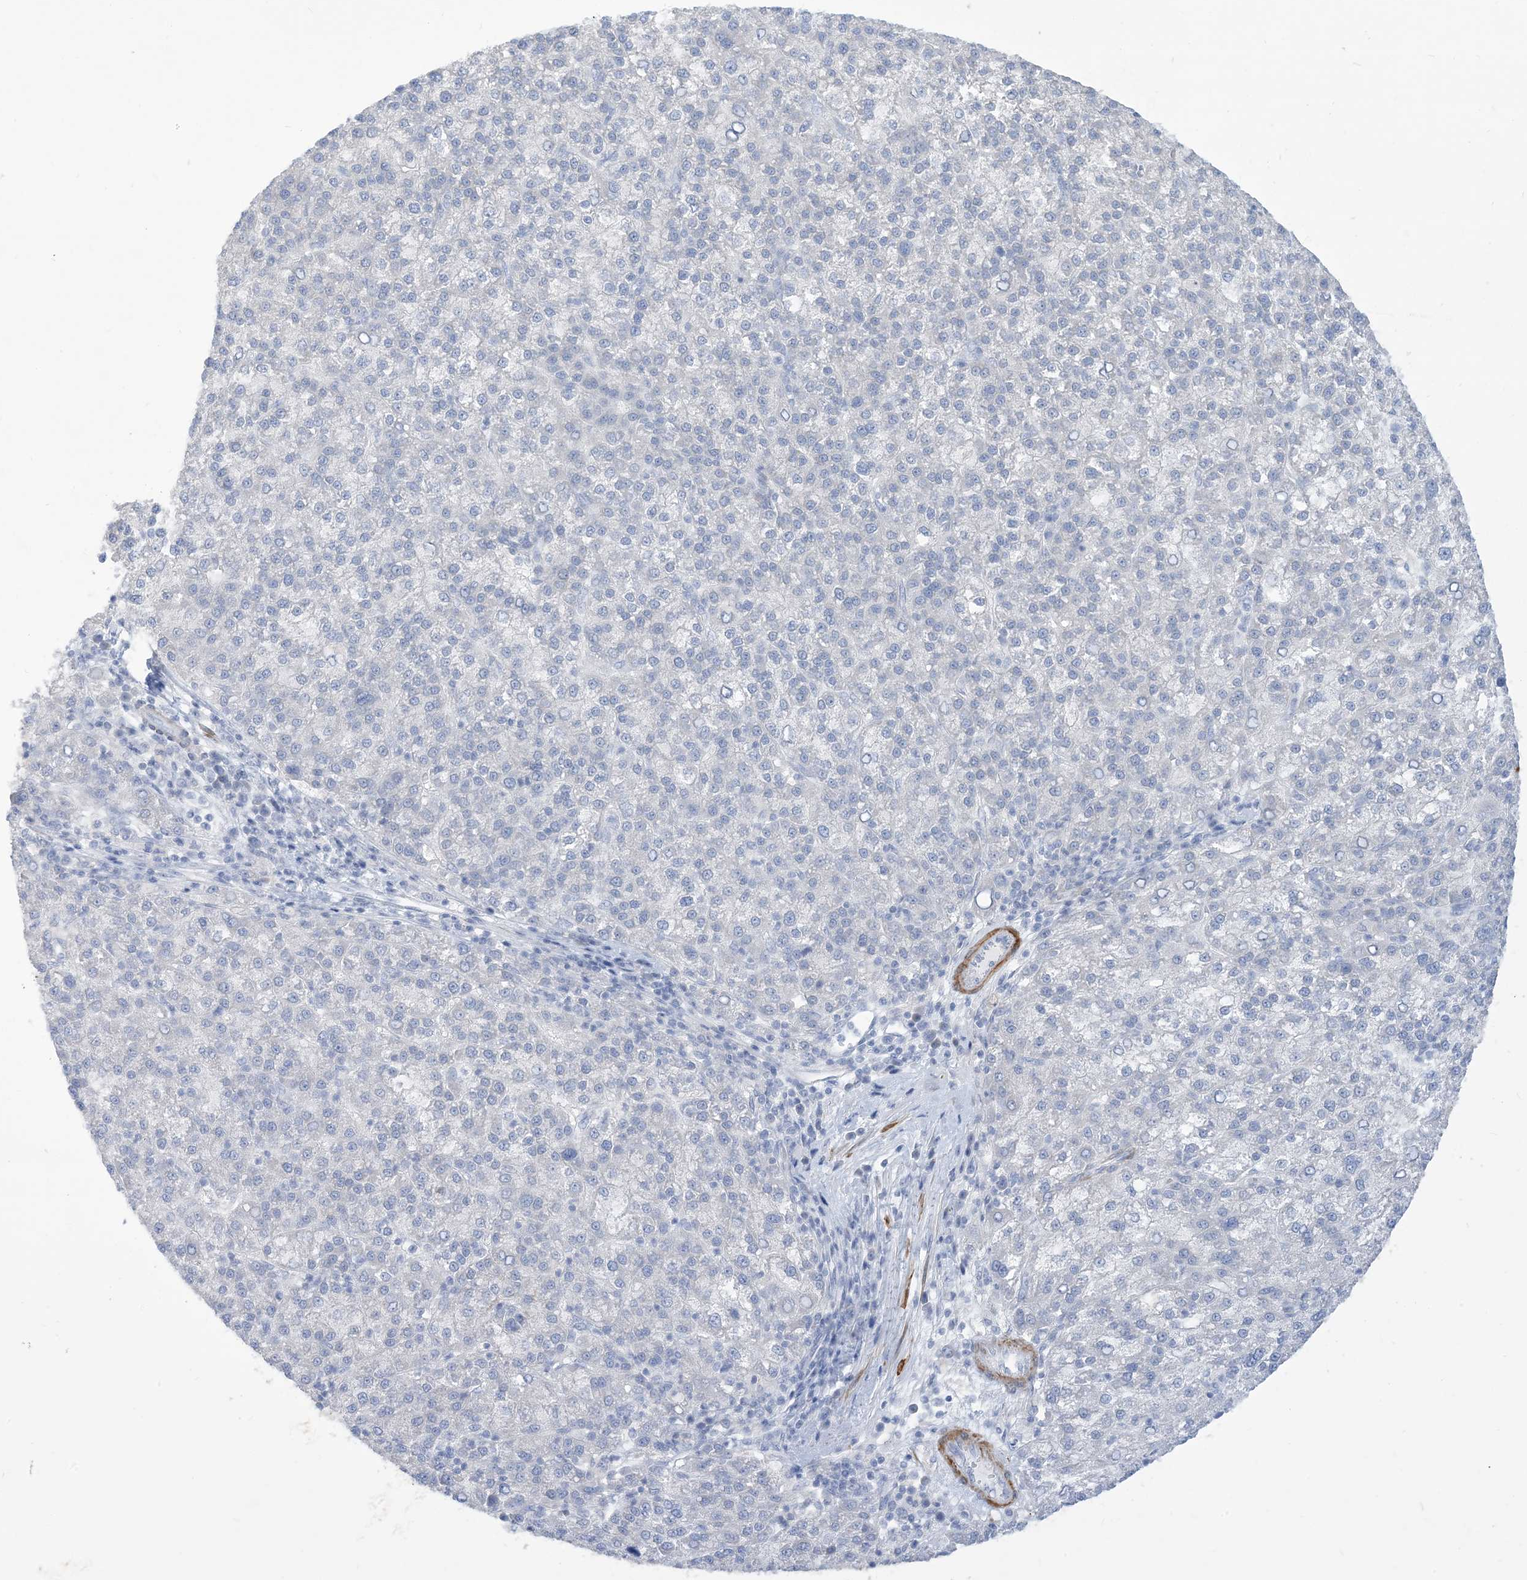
{"staining": {"intensity": "negative", "quantity": "none", "location": "none"}, "tissue": "liver cancer", "cell_type": "Tumor cells", "image_type": "cancer", "snomed": [{"axis": "morphology", "description": "Carcinoma, Hepatocellular, NOS"}, {"axis": "topography", "description": "Liver"}], "caption": "Immunohistochemistry histopathology image of liver cancer (hepatocellular carcinoma) stained for a protein (brown), which demonstrates no expression in tumor cells. The staining was performed using DAB (3,3'-diaminobenzidine) to visualize the protein expression in brown, while the nuclei were stained in blue with hematoxylin (Magnification: 20x).", "gene": "MARS2", "patient": {"sex": "female", "age": 58}}